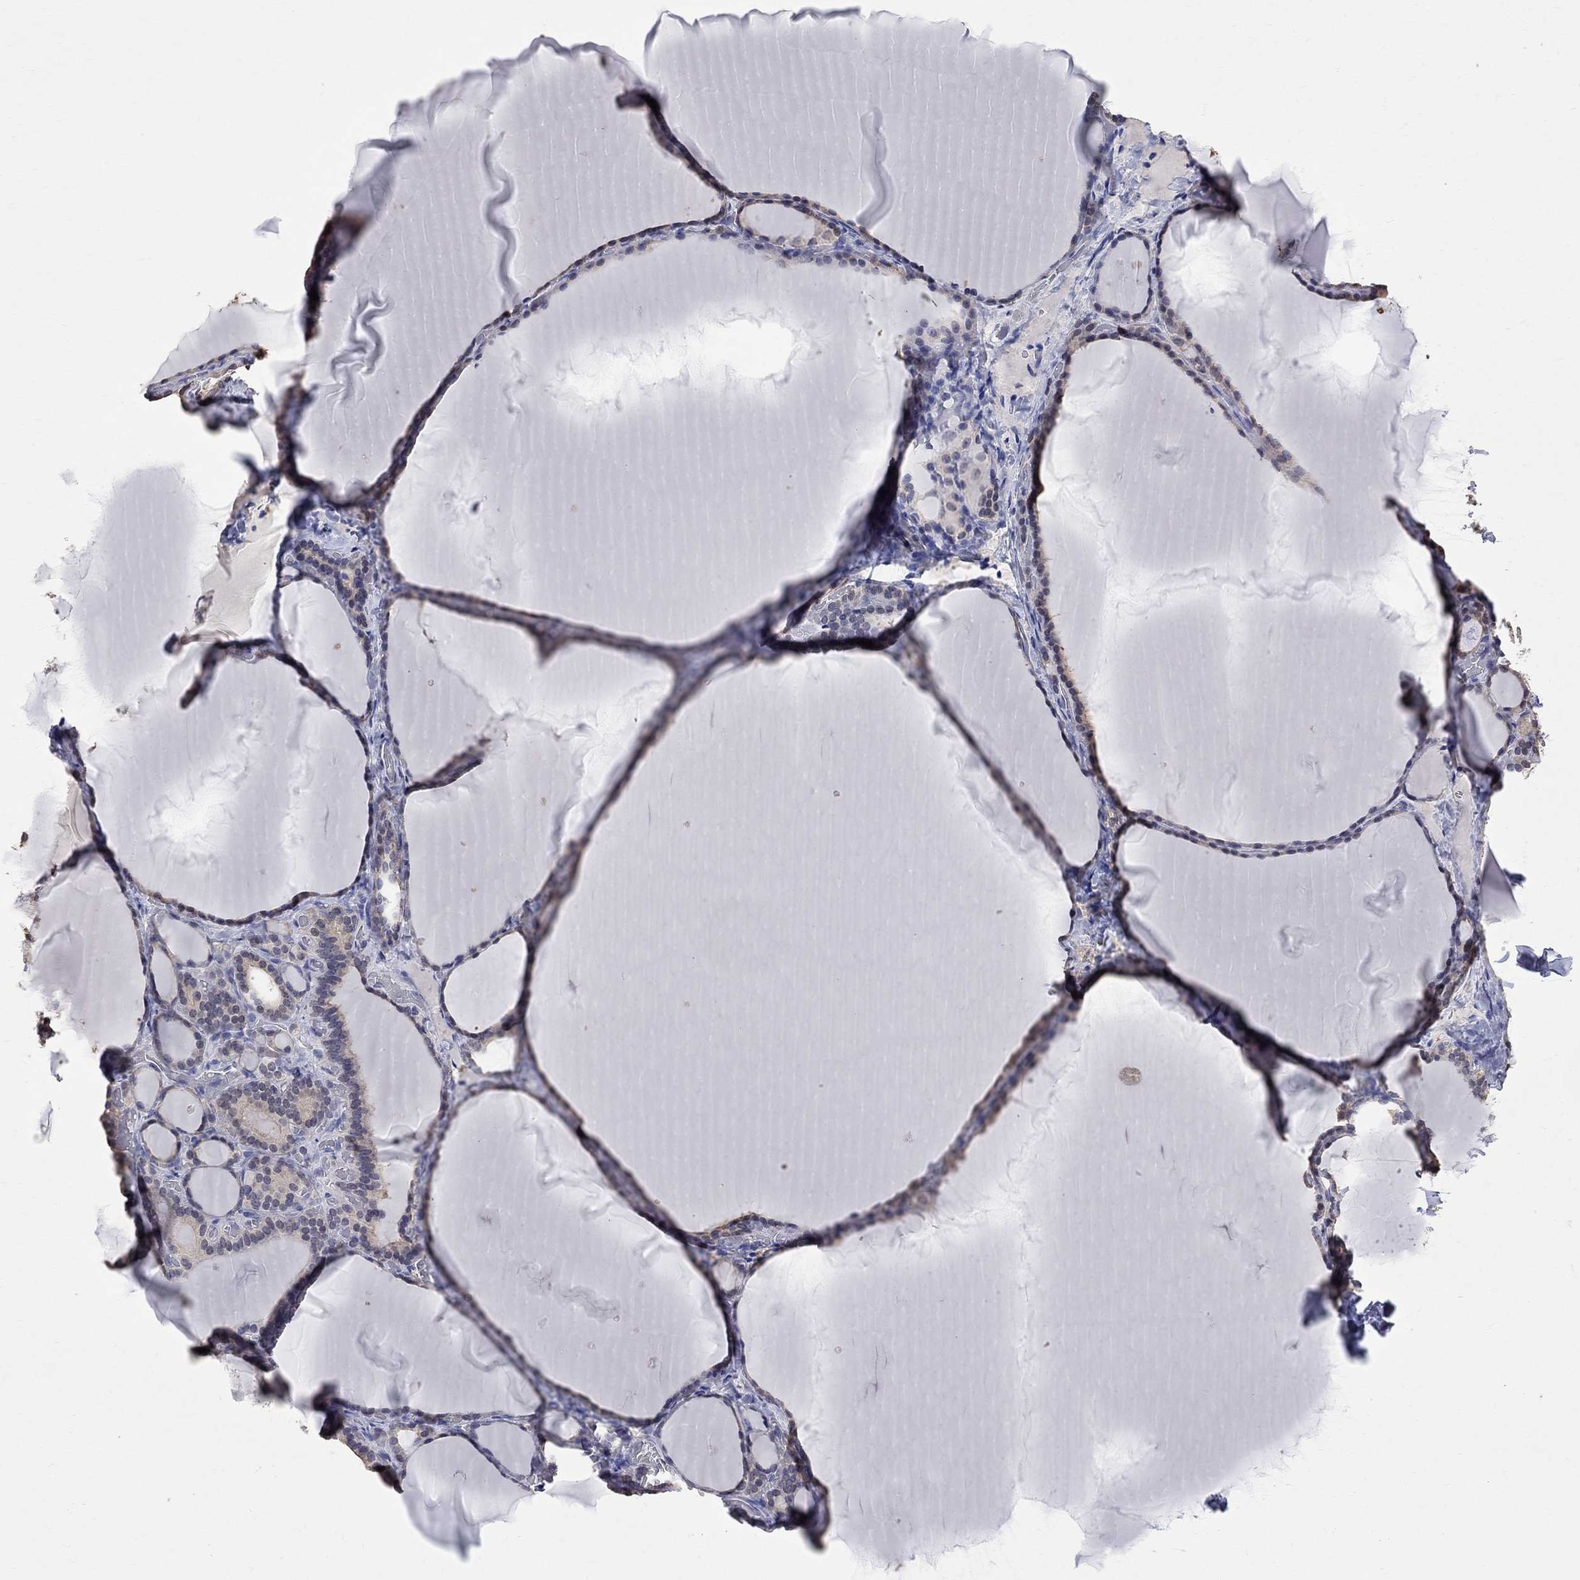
{"staining": {"intensity": "weak", "quantity": "25%-75%", "location": "cytoplasmic/membranous"}, "tissue": "thyroid gland", "cell_type": "Glandular cells", "image_type": "normal", "snomed": [{"axis": "morphology", "description": "Normal tissue, NOS"}, {"axis": "morphology", "description": "Hyperplasia, NOS"}, {"axis": "topography", "description": "Thyroid gland"}], "caption": "An image of thyroid gland stained for a protein reveals weak cytoplasmic/membranous brown staining in glandular cells. The staining is performed using DAB brown chromogen to label protein expression. The nuclei are counter-stained blue using hematoxylin.", "gene": "CKAP2", "patient": {"sex": "female", "age": 27}}